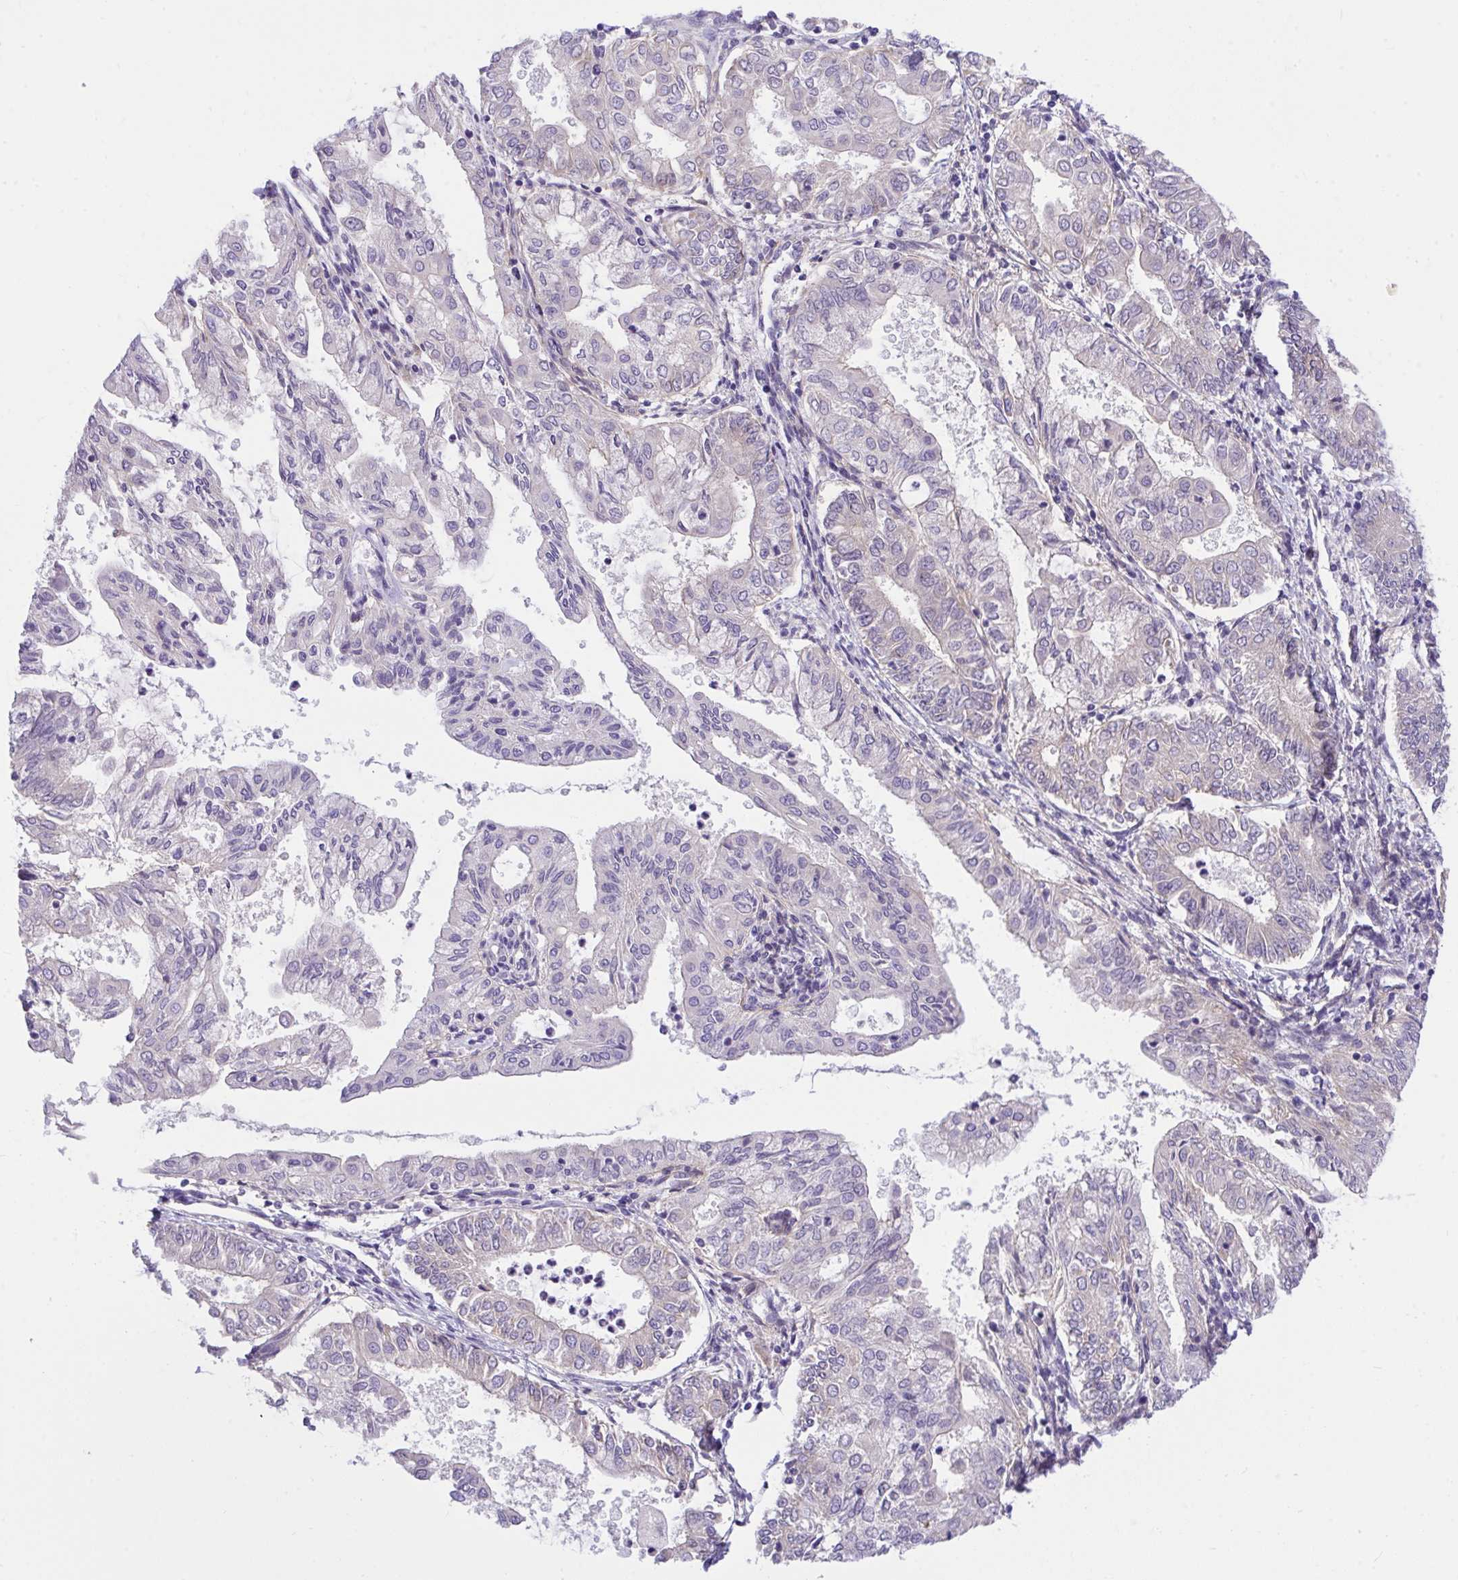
{"staining": {"intensity": "negative", "quantity": "none", "location": "none"}, "tissue": "endometrial cancer", "cell_type": "Tumor cells", "image_type": "cancer", "snomed": [{"axis": "morphology", "description": "Adenocarcinoma, NOS"}, {"axis": "topography", "description": "Endometrium"}], "caption": "Tumor cells show no significant staining in adenocarcinoma (endometrial).", "gene": "TLN2", "patient": {"sex": "female", "age": 68}}